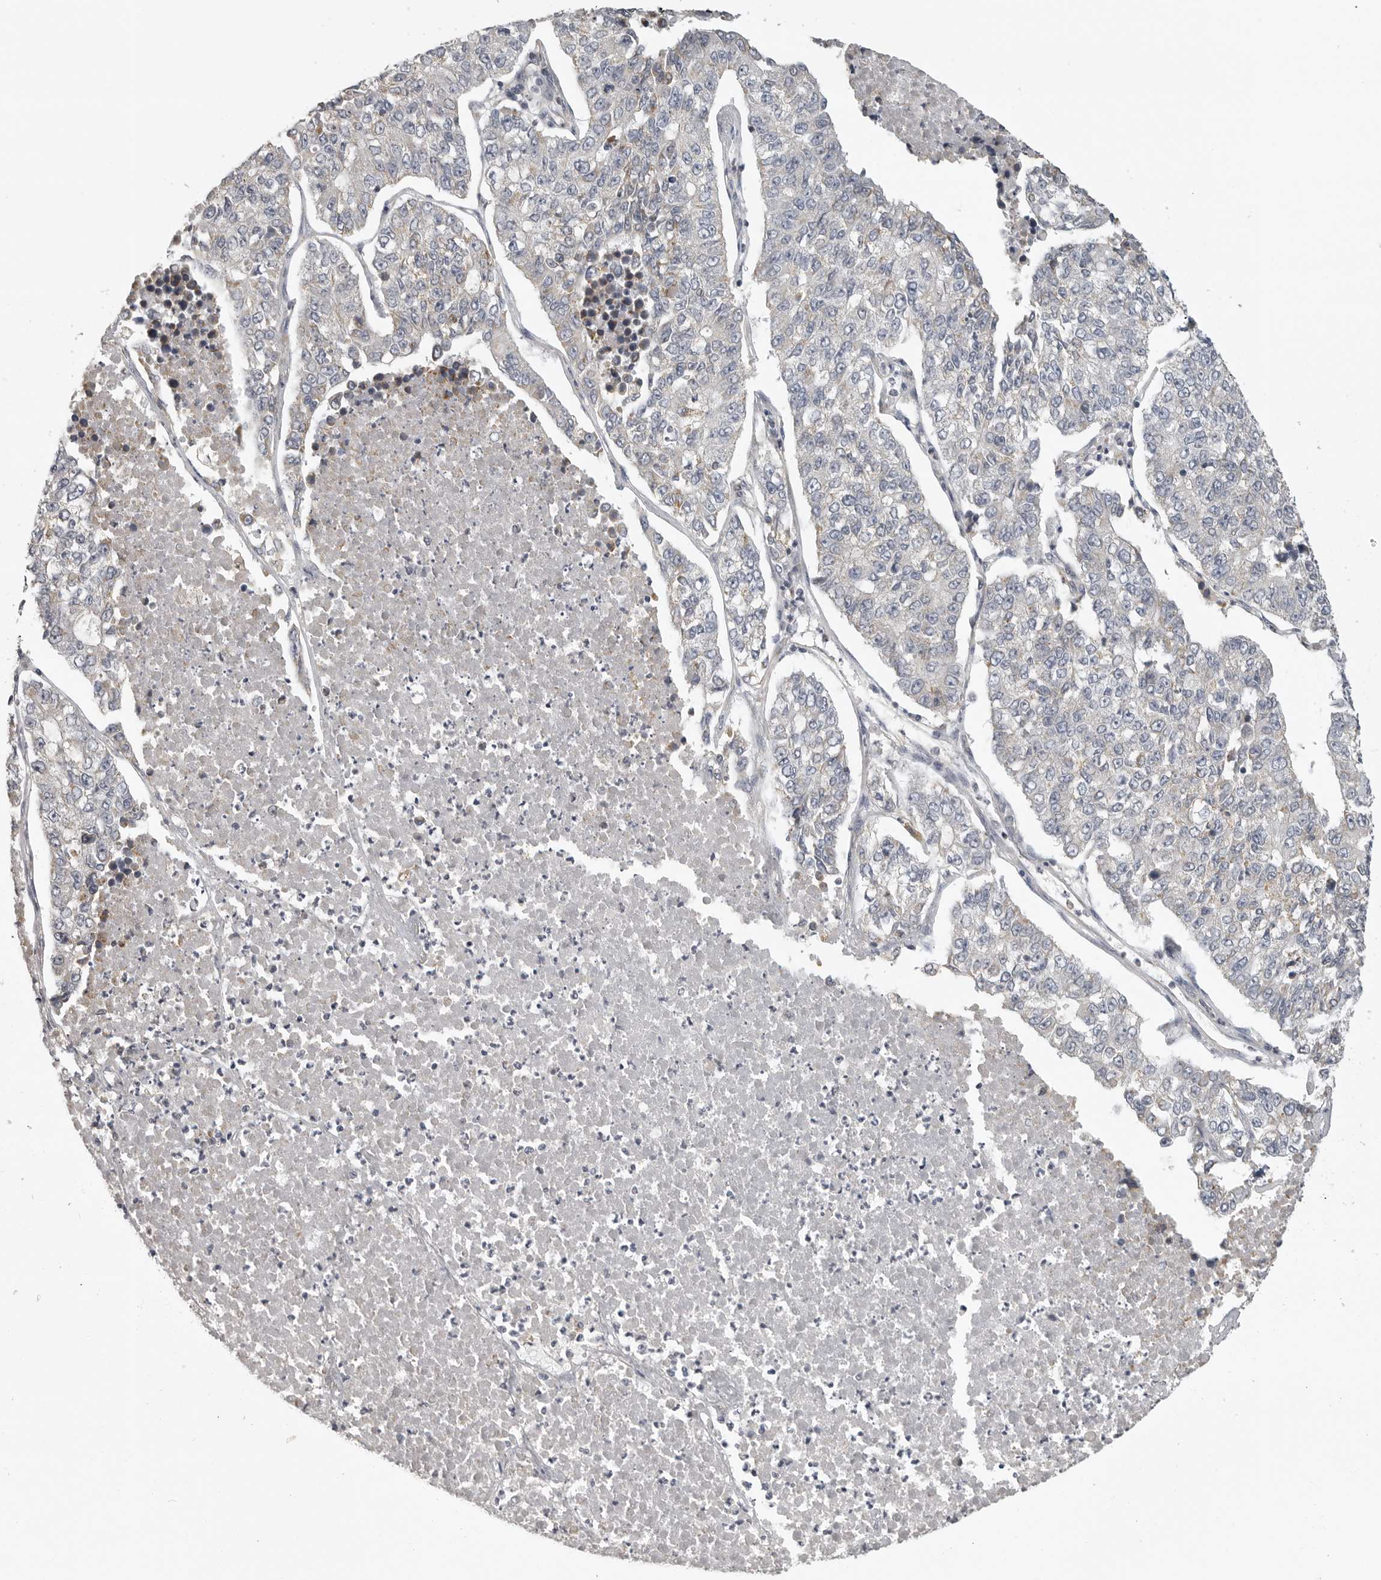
{"staining": {"intensity": "negative", "quantity": "none", "location": "none"}, "tissue": "lung cancer", "cell_type": "Tumor cells", "image_type": "cancer", "snomed": [{"axis": "morphology", "description": "Adenocarcinoma, NOS"}, {"axis": "topography", "description": "Lung"}], "caption": "The image reveals no staining of tumor cells in lung adenocarcinoma. (Stains: DAB immunohistochemistry (IHC) with hematoxylin counter stain, Microscopy: brightfield microscopy at high magnification).", "gene": "RXFP3", "patient": {"sex": "male", "age": 49}}